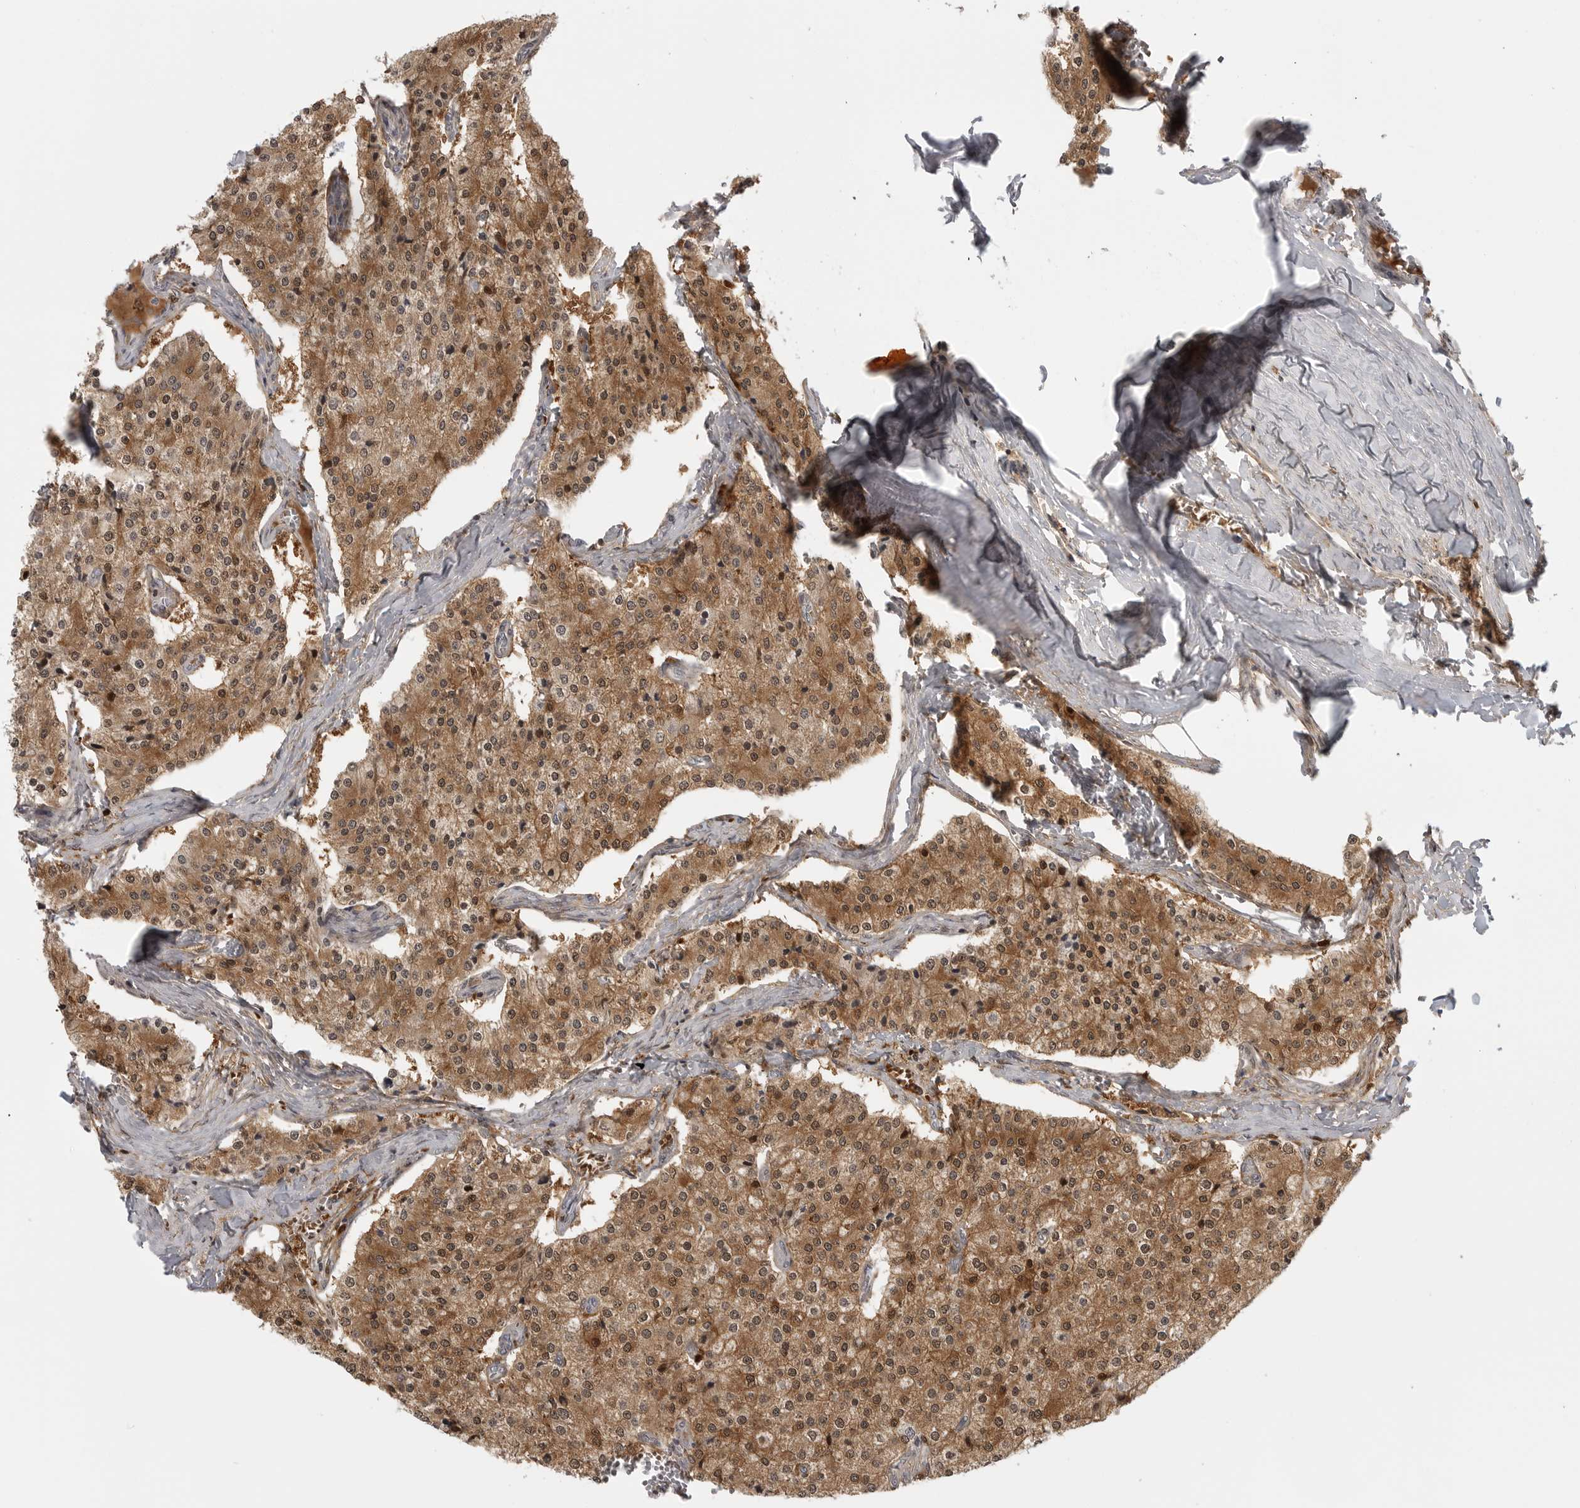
{"staining": {"intensity": "moderate", "quantity": ">75%", "location": "cytoplasmic/membranous,nuclear"}, "tissue": "carcinoid", "cell_type": "Tumor cells", "image_type": "cancer", "snomed": [{"axis": "morphology", "description": "Carcinoid, malignant, NOS"}, {"axis": "topography", "description": "Colon"}], "caption": "Protein expression analysis of human carcinoid reveals moderate cytoplasmic/membranous and nuclear positivity in approximately >75% of tumor cells.", "gene": "CTIF", "patient": {"sex": "female", "age": 52}}